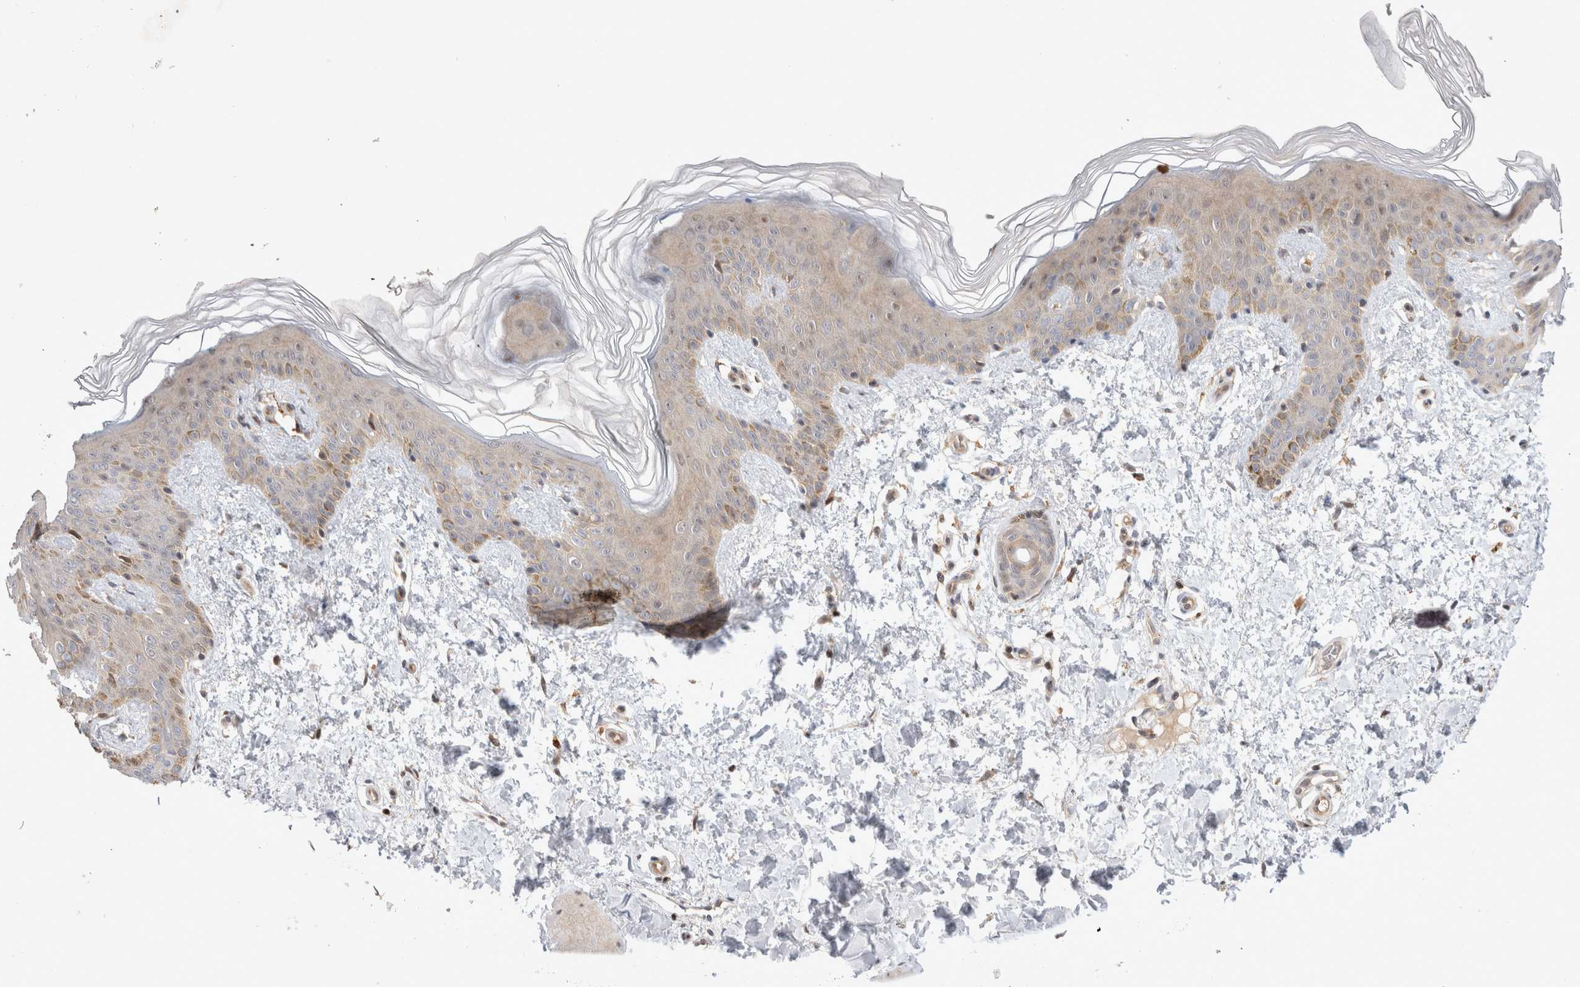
{"staining": {"intensity": "moderate", "quantity": ">75%", "location": "cytoplasmic/membranous"}, "tissue": "skin", "cell_type": "Fibroblasts", "image_type": "normal", "snomed": [{"axis": "morphology", "description": "Normal tissue, NOS"}, {"axis": "morphology", "description": "Neoplasm, benign, NOS"}, {"axis": "topography", "description": "Skin"}, {"axis": "topography", "description": "Soft tissue"}], "caption": "Fibroblasts demonstrate medium levels of moderate cytoplasmic/membranous staining in about >75% of cells in unremarkable skin. The staining is performed using DAB (3,3'-diaminobenzidine) brown chromogen to label protein expression. The nuclei are counter-stained blue using hematoxylin.", "gene": "HTT", "patient": {"sex": "male", "age": 26}}